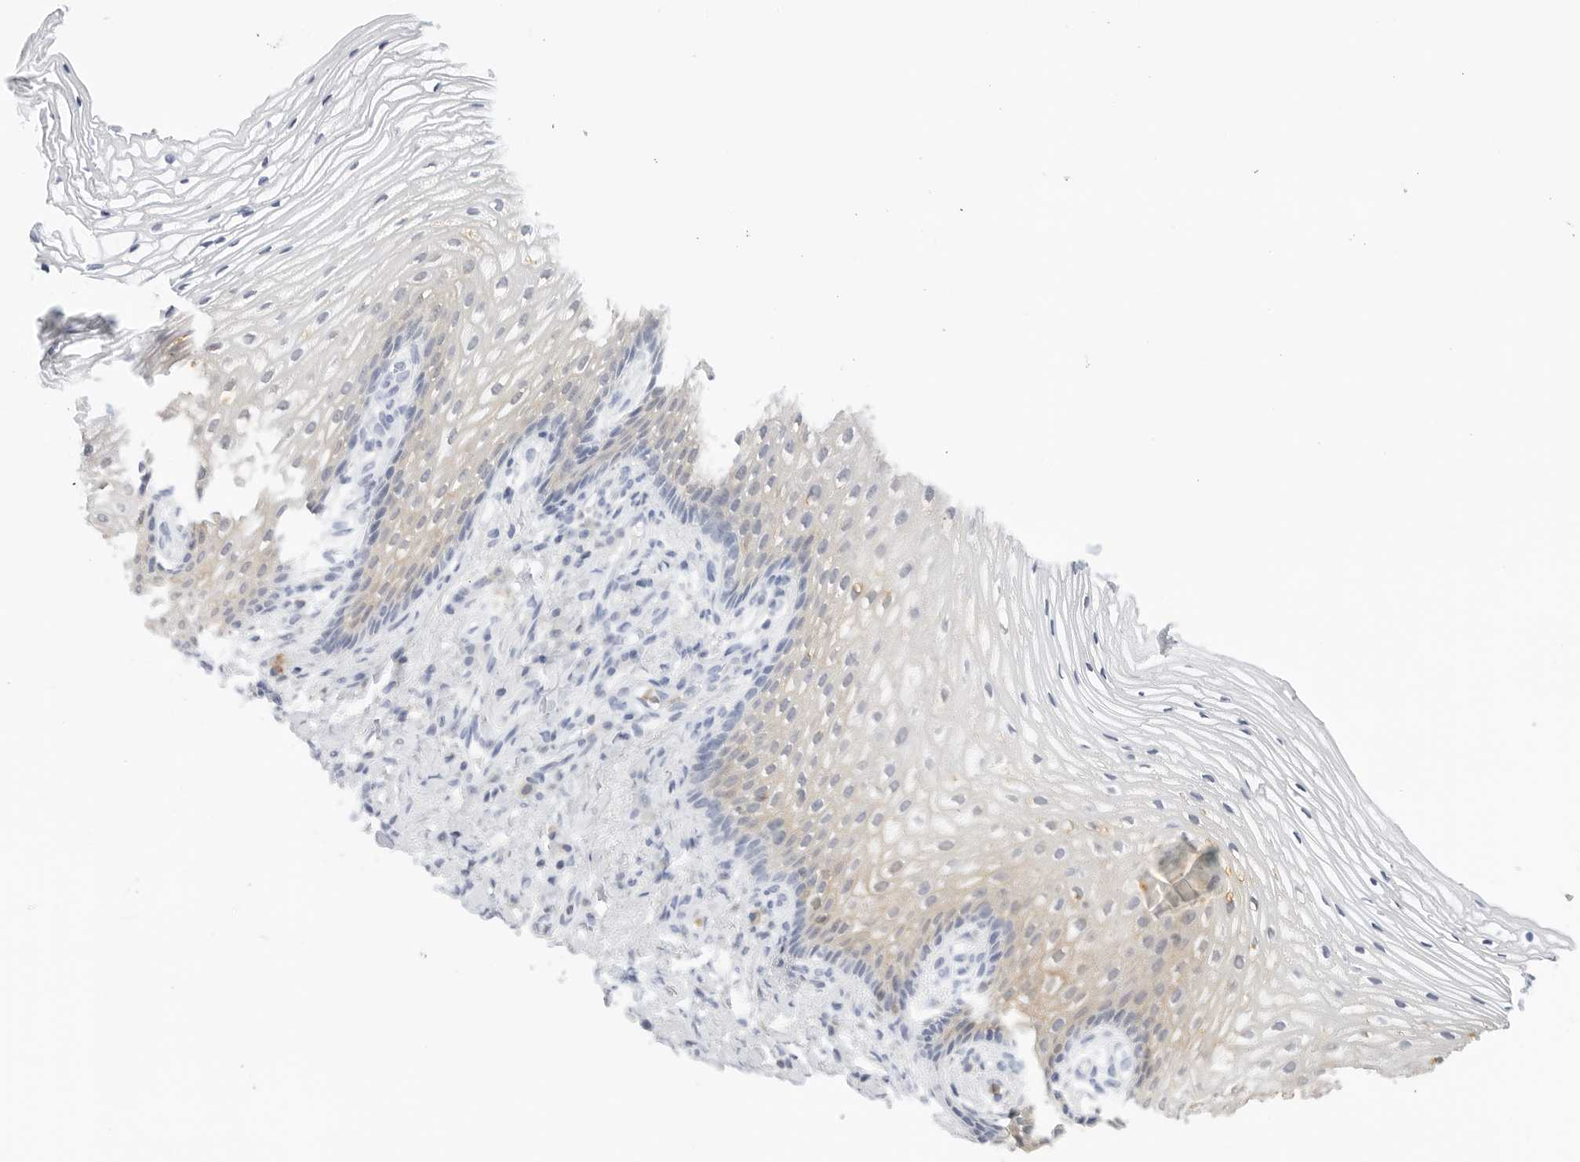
{"staining": {"intensity": "weak", "quantity": "<25%", "location": "cytoplasmic/membranous"}, "tissue": "vagina", "cell_type": "Squamous epithelial cells", "image_type": "normal", "snomed": [{"axis": "morphology", "description": "Normal tissue, NOS"}, {"axis": "topography", "description": "Vagina"}], "caption": "Image shows no significant protein positivity in squamous epithelial cells of unremarkable vagina. Nuclei are stained in blue.", "gene": "SLC9A3R1", "patient": {"sex": "female", "age": 60}}